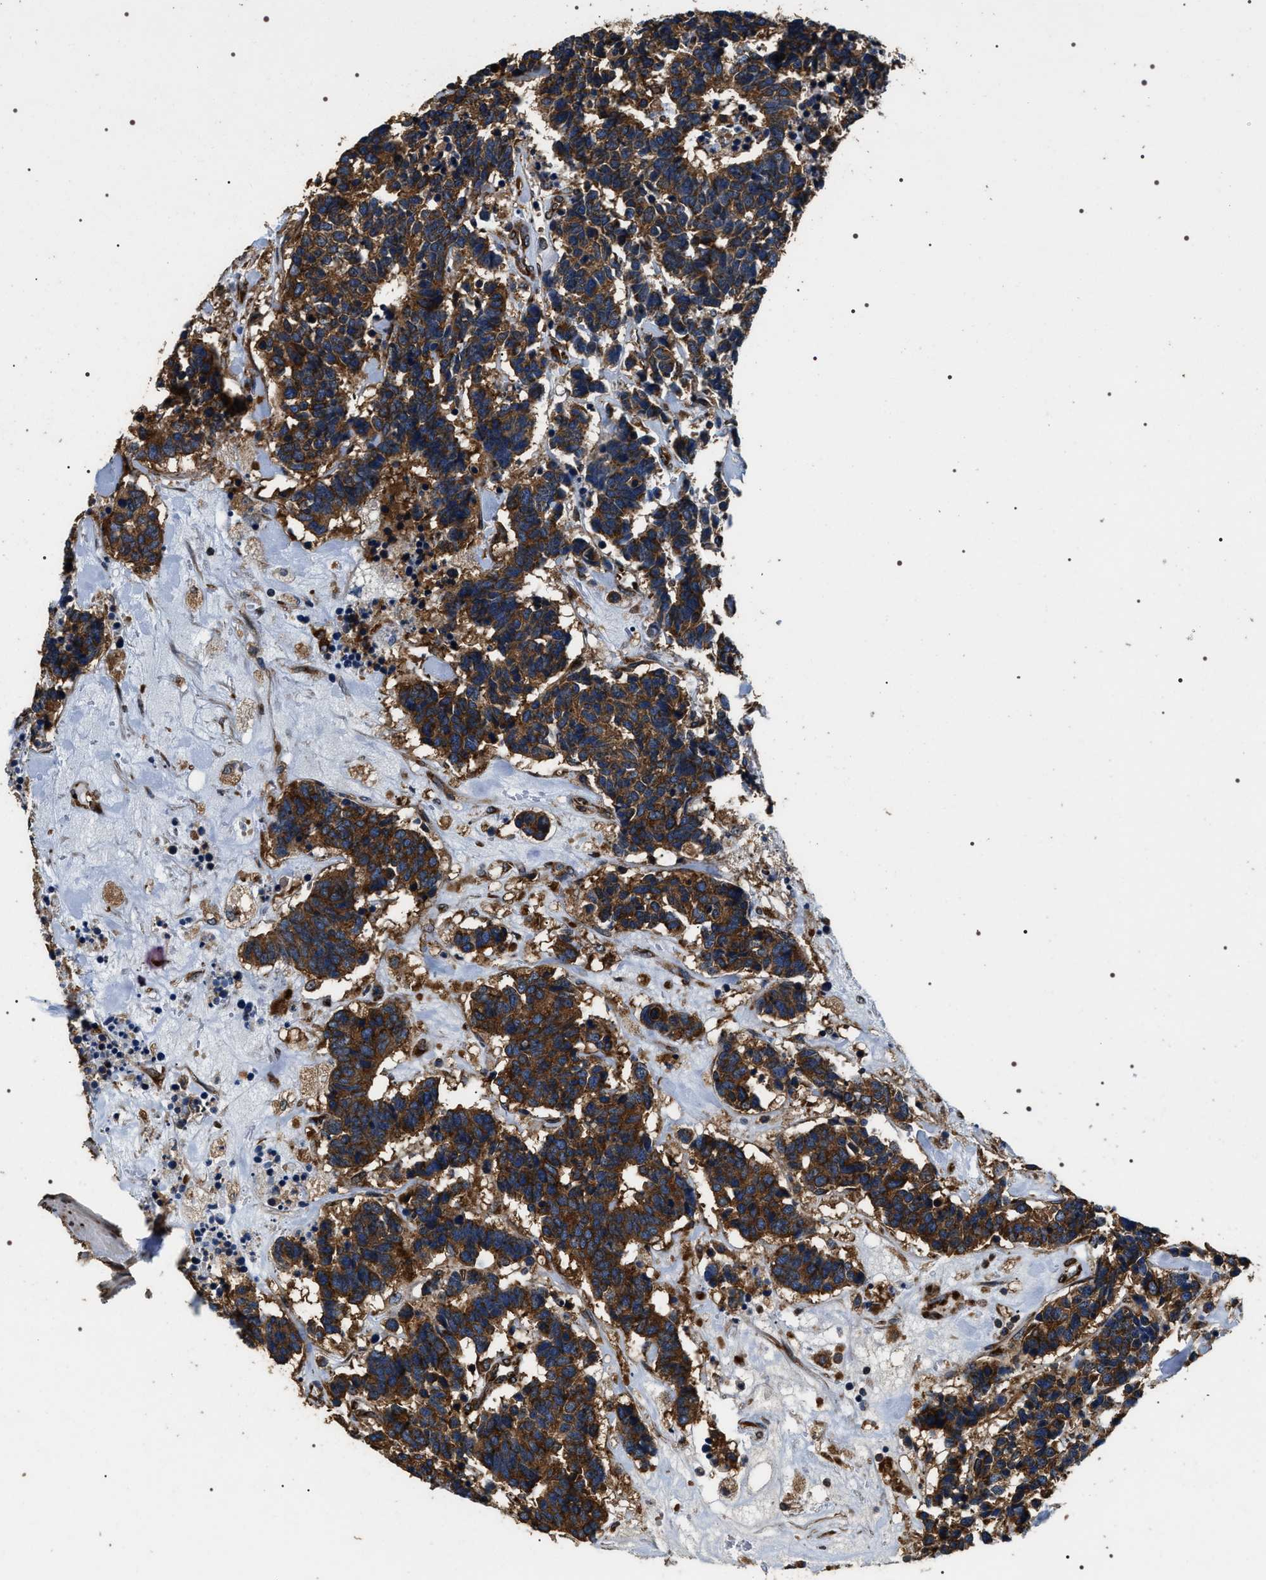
{"staining": {"intensity": "strong", "quantity": ">75%", "location": "cytoplasmic/membranous"}, "tissue": "carcinoid", "cell_type": "Tumor cells", "image_type": "cancer", "snomed": [{"axis": "morphology", "description": "Carcinoma, NOS"}, {"axis": "morphology", "description": "Carcinoid, malignant, NOS"}, {"axis": "topography", "description": "Urinary bladder"}], "caption": "Carcinoid tissue shows strong cytoplasmic/membranous staining in about >75% of tumor cells", "gene": "KTN1", "patient": {"sex": "male", "age": 57}}